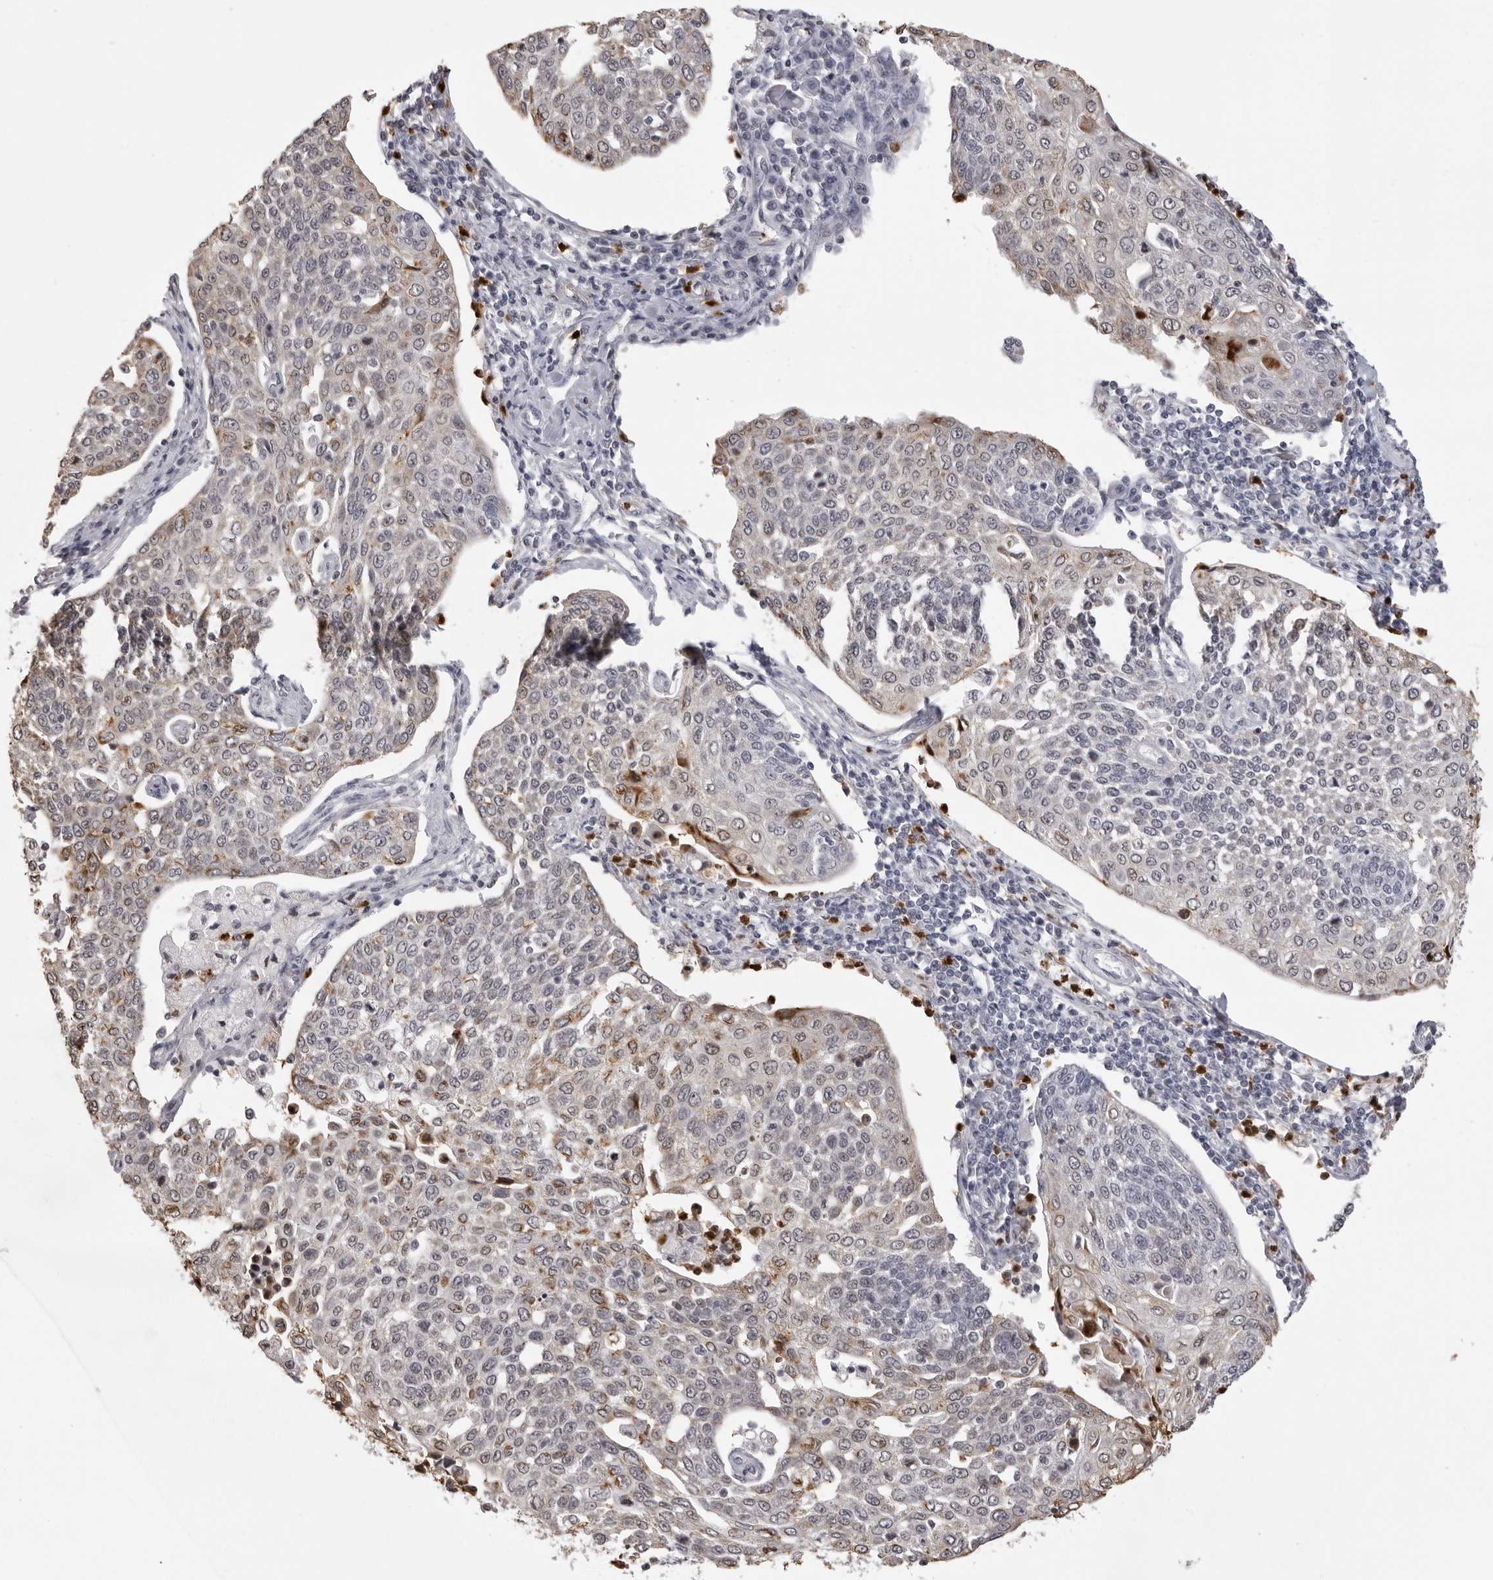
{"staining": {"intensity": "moderate", "quantity": "<25%", "location": "cytoplasmic/membranous"}, "tissue": "cervical cancer", "cell_type": "Tumor cells", "image_type": "cancer", "snomed": [{"axis": "morphology", "description": "Squamous cell carcinoma, NOS"}, {"axis": "topography", "description": "Cervix"}], "caption": "Squamous cell carcinoma (cervical) stained with a brown dye demonstrates moderate cytoplasmic/membranous positive positivity in approximately <25% of tumor cells.", "gene": "IL31", "patient": {"sex": "female", "age": 34}}